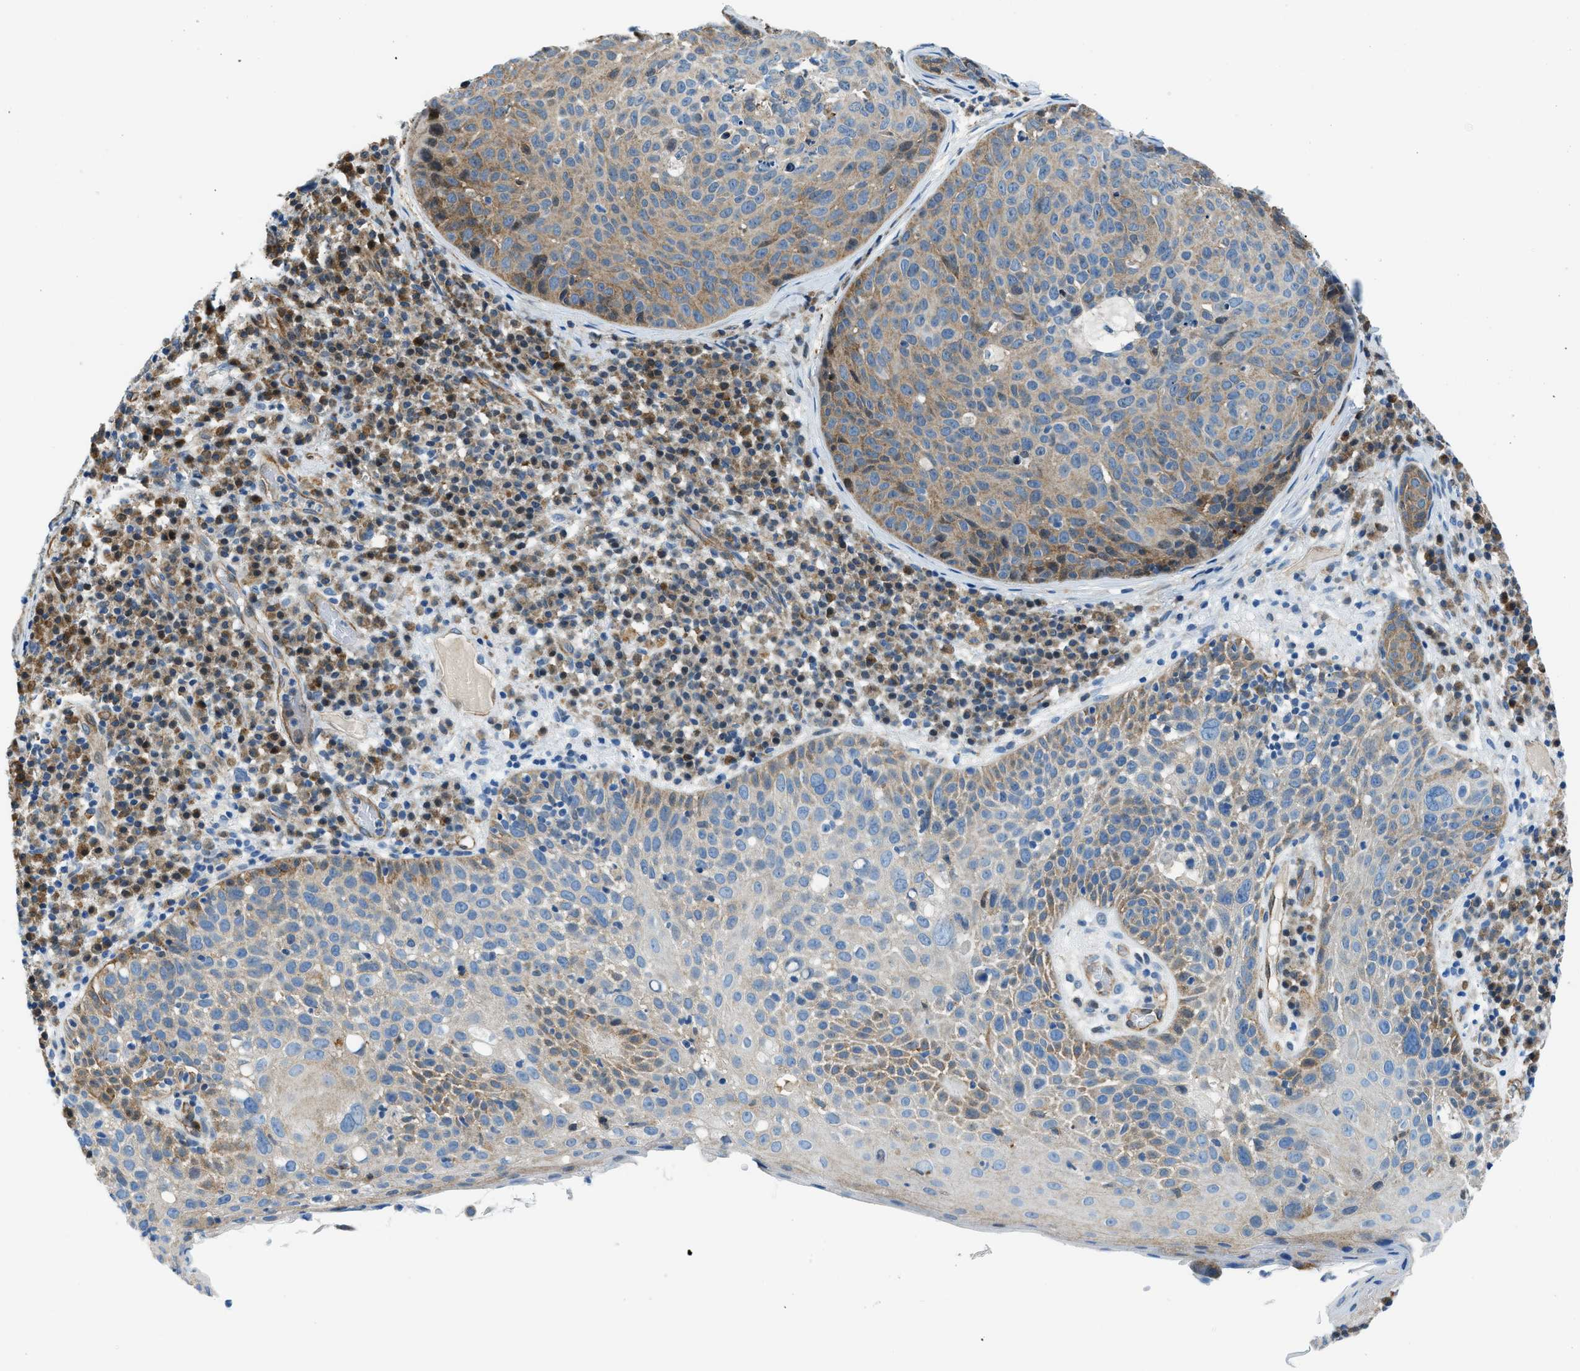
{"staining": {"intensity": "weak", "quantity": ">75%", "location": "cytoplasmic/membranous"}, "tissue": "skin cancer", "cell_type": "Tumor cells", "image_type": "cancer", "snomed": [{"axis": "morphology", "description": "Squamous cell carcinoma in situ, NOS"}, {"axis": "morphology", "description": "Squamous cell carcinoma, NOS"}, {"axis": "topography", "description": "Skin"}], "caption": "Immunohistochemical staining of human skin cancer shows weak cytoplasmic/membranous protein expression in approximately >75% of tumor cells. (DAB = brown stain, brightfield microscopy at high magnification).", "gene": "YWHAE", "patient": {"sex": "male", "age": 93}}